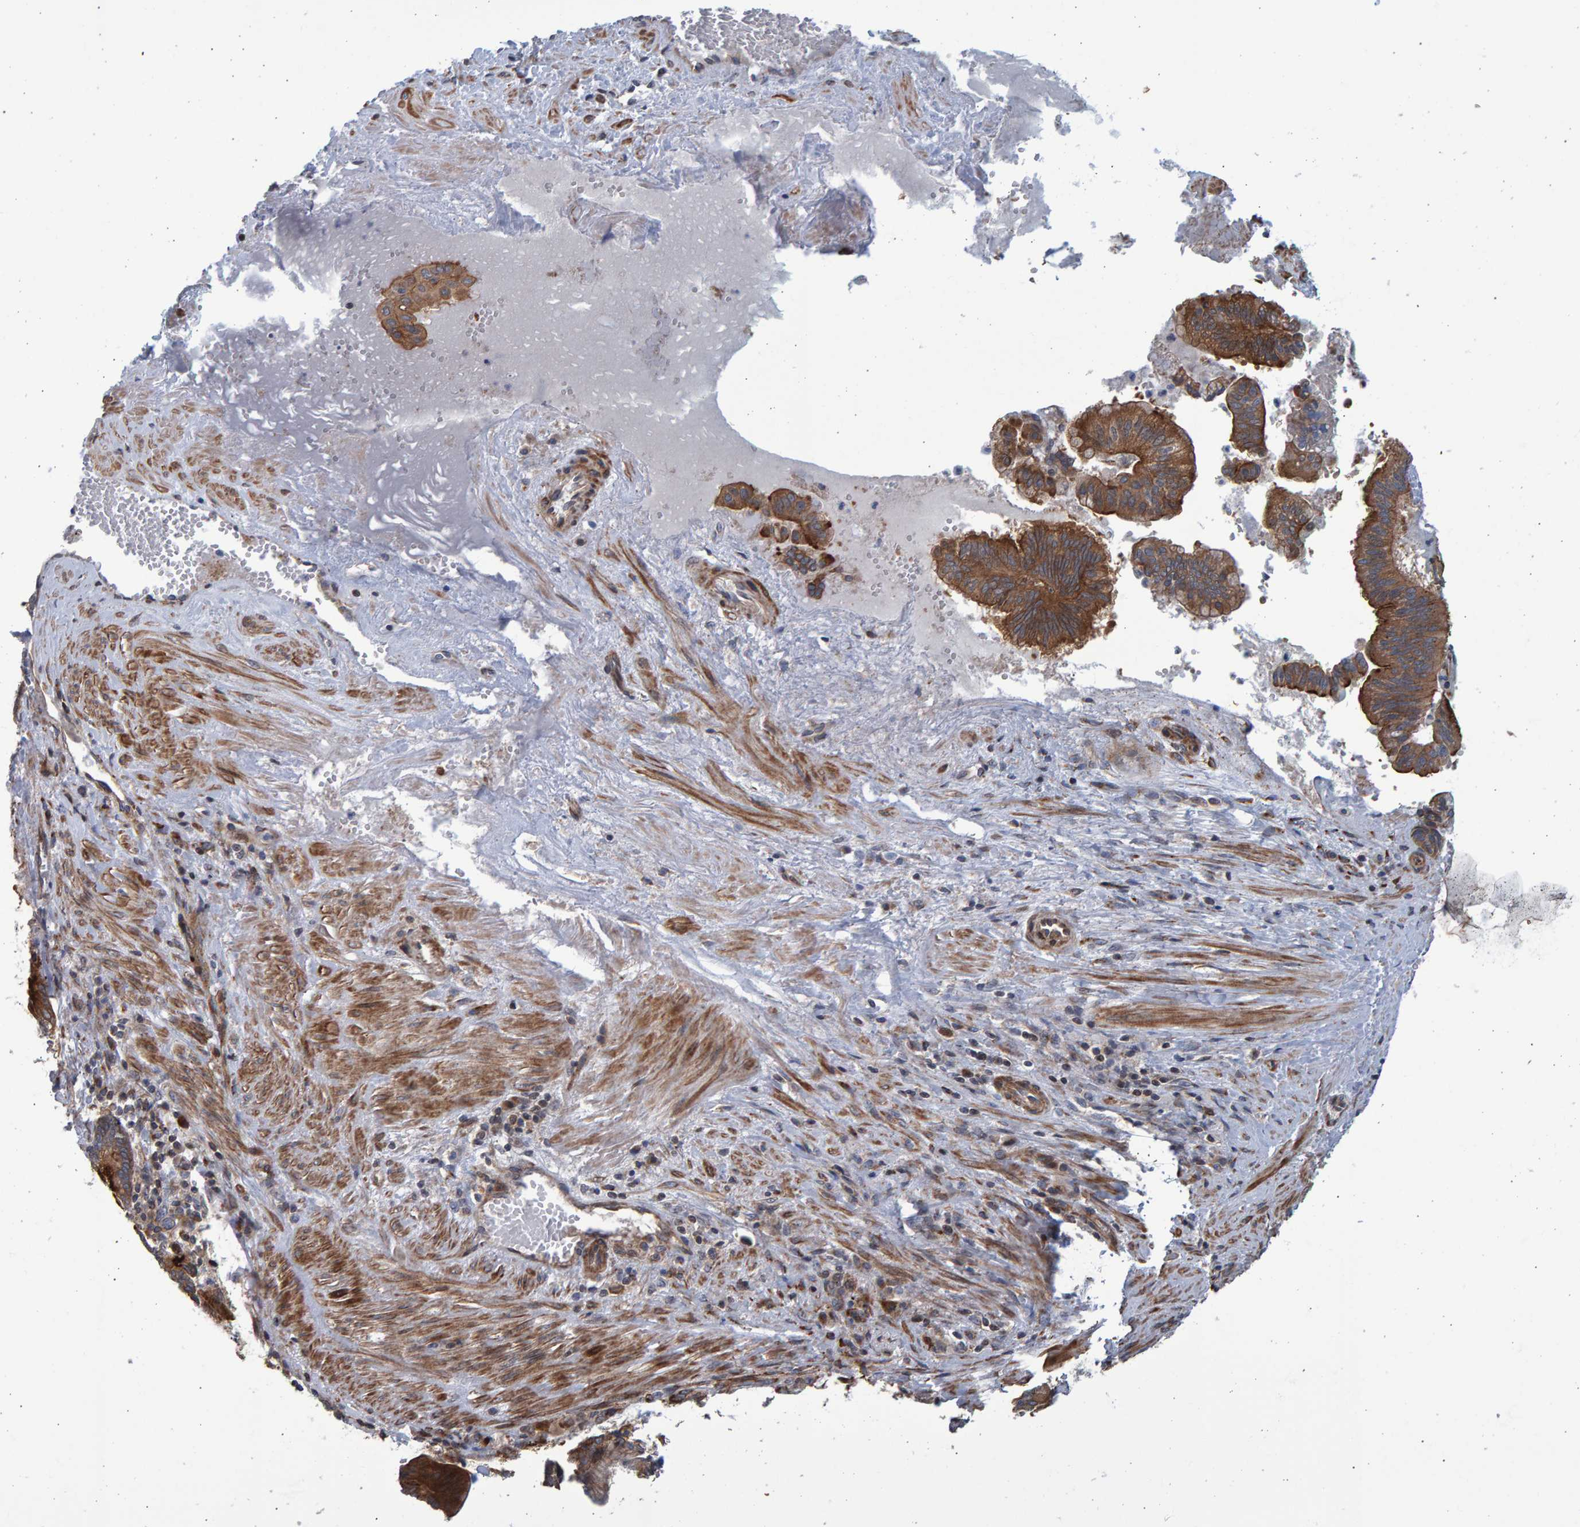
{"staining": {"intensity": "strong", "quantity": ">75%", "location": "cytoplasmic/membranous"}, "tissue": "pancreatic cancer", "cell_type": "Tumor cells", "image_type": "cancer", "snomed": [{"axis": "morphology", "description": "Adenocarcinoma, NOS"}, {"axis": "topography", "description": "Pancreas"}], "caption": "Immunohistochemistry (IHC) of pancreatic cancer demonstrates high levels of strong cytoplasmic/membranous positivity in approximately >75% of tumor cells.", "gene": "LRBA", "patient": {"sex": "male", "age": 82}}